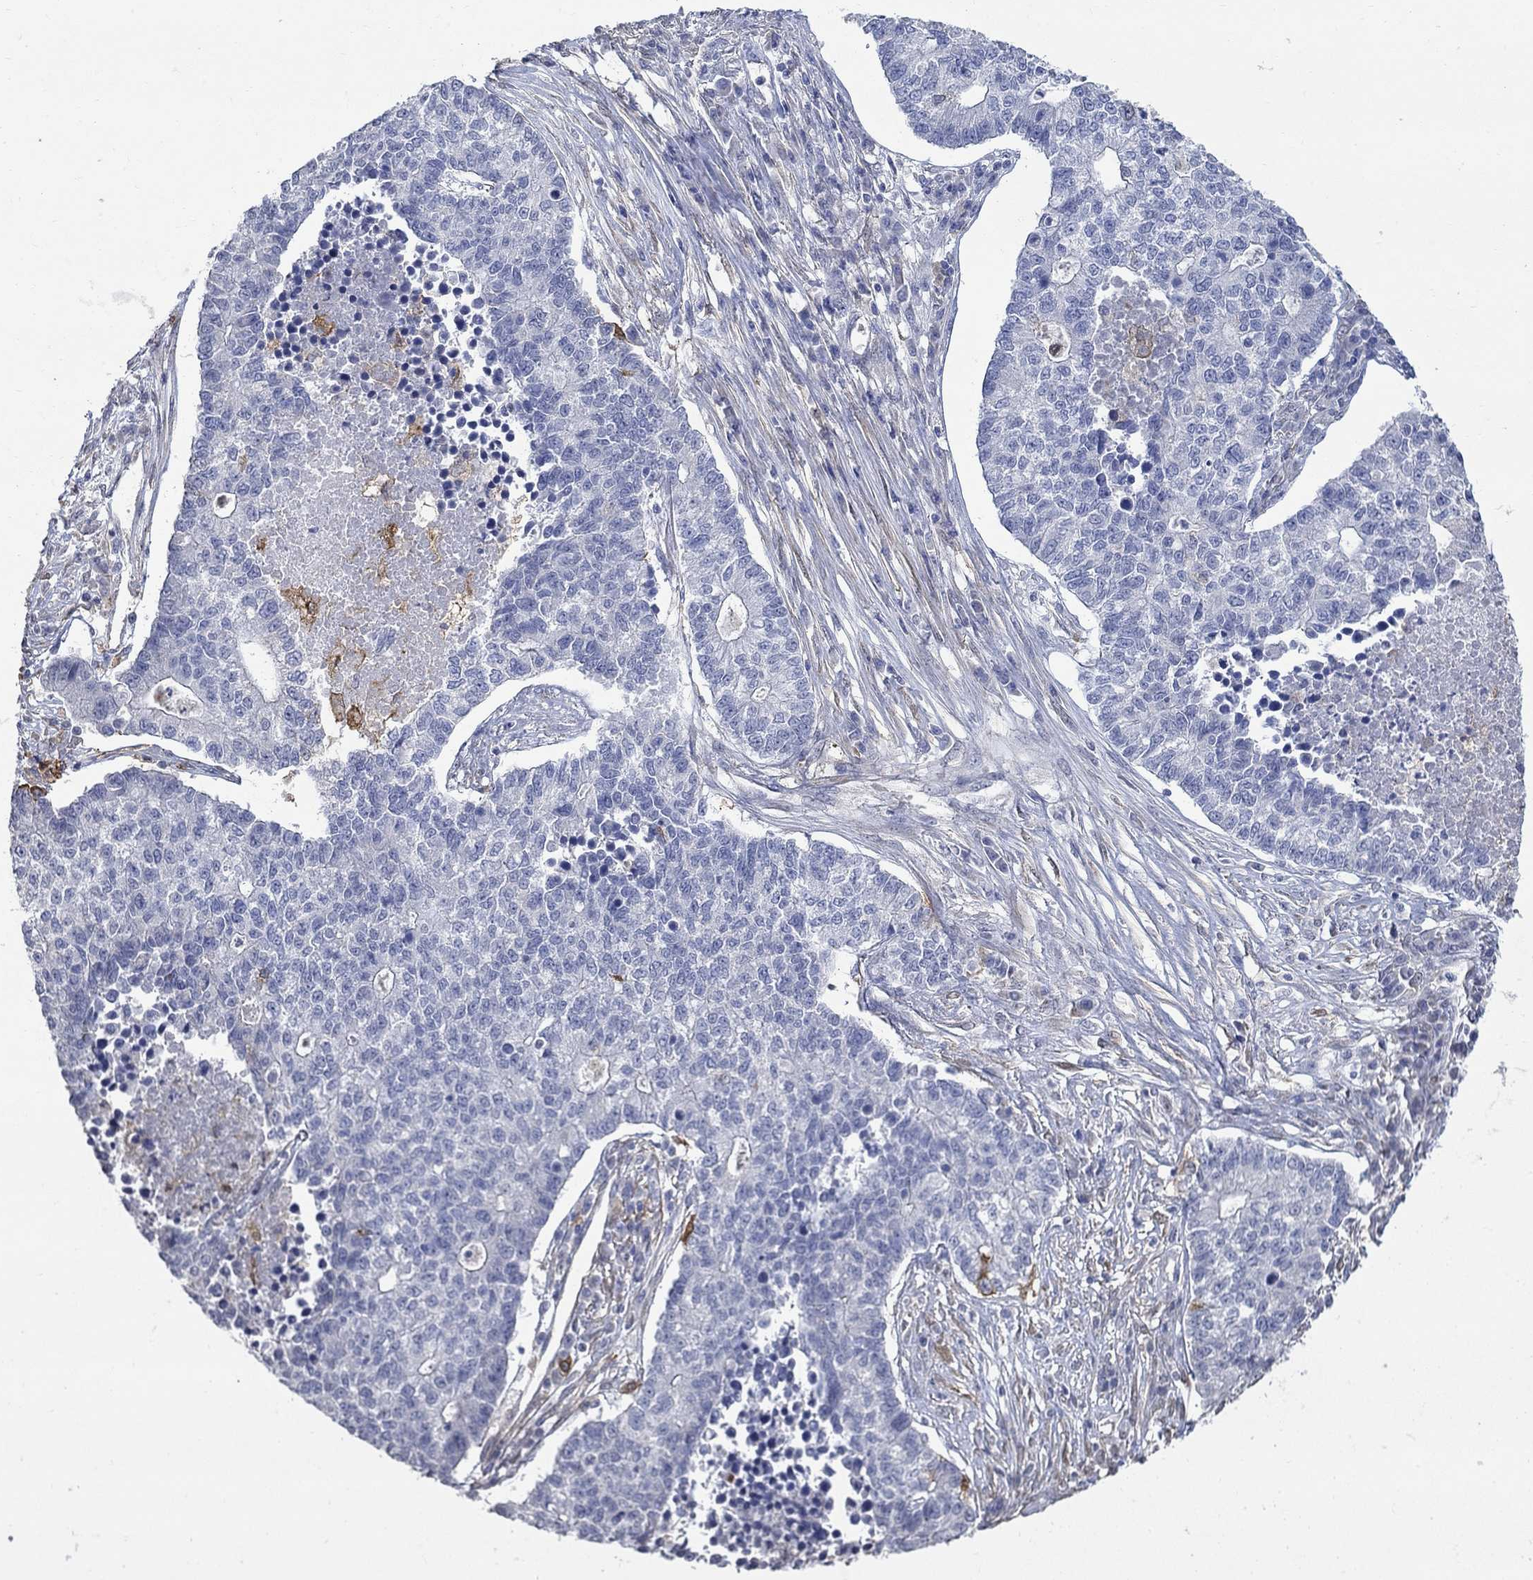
{"staining": {"intensity": "negative", "quantity": "none", "location": "none"}, "tissue": "lung cancer", "cell_type": "Tumor cells", "image_type": "cancer", "snomed": [{"axis": "morphology", "description": "Adenocarcinoma, NOS"}, {"axis": "topography", "description": "Lung"}], "caption": "An image of human lung cancer is negative for staining in tumor cells.", "gene": "TGM2", "patient": {"sex": "male", "age": 57}}